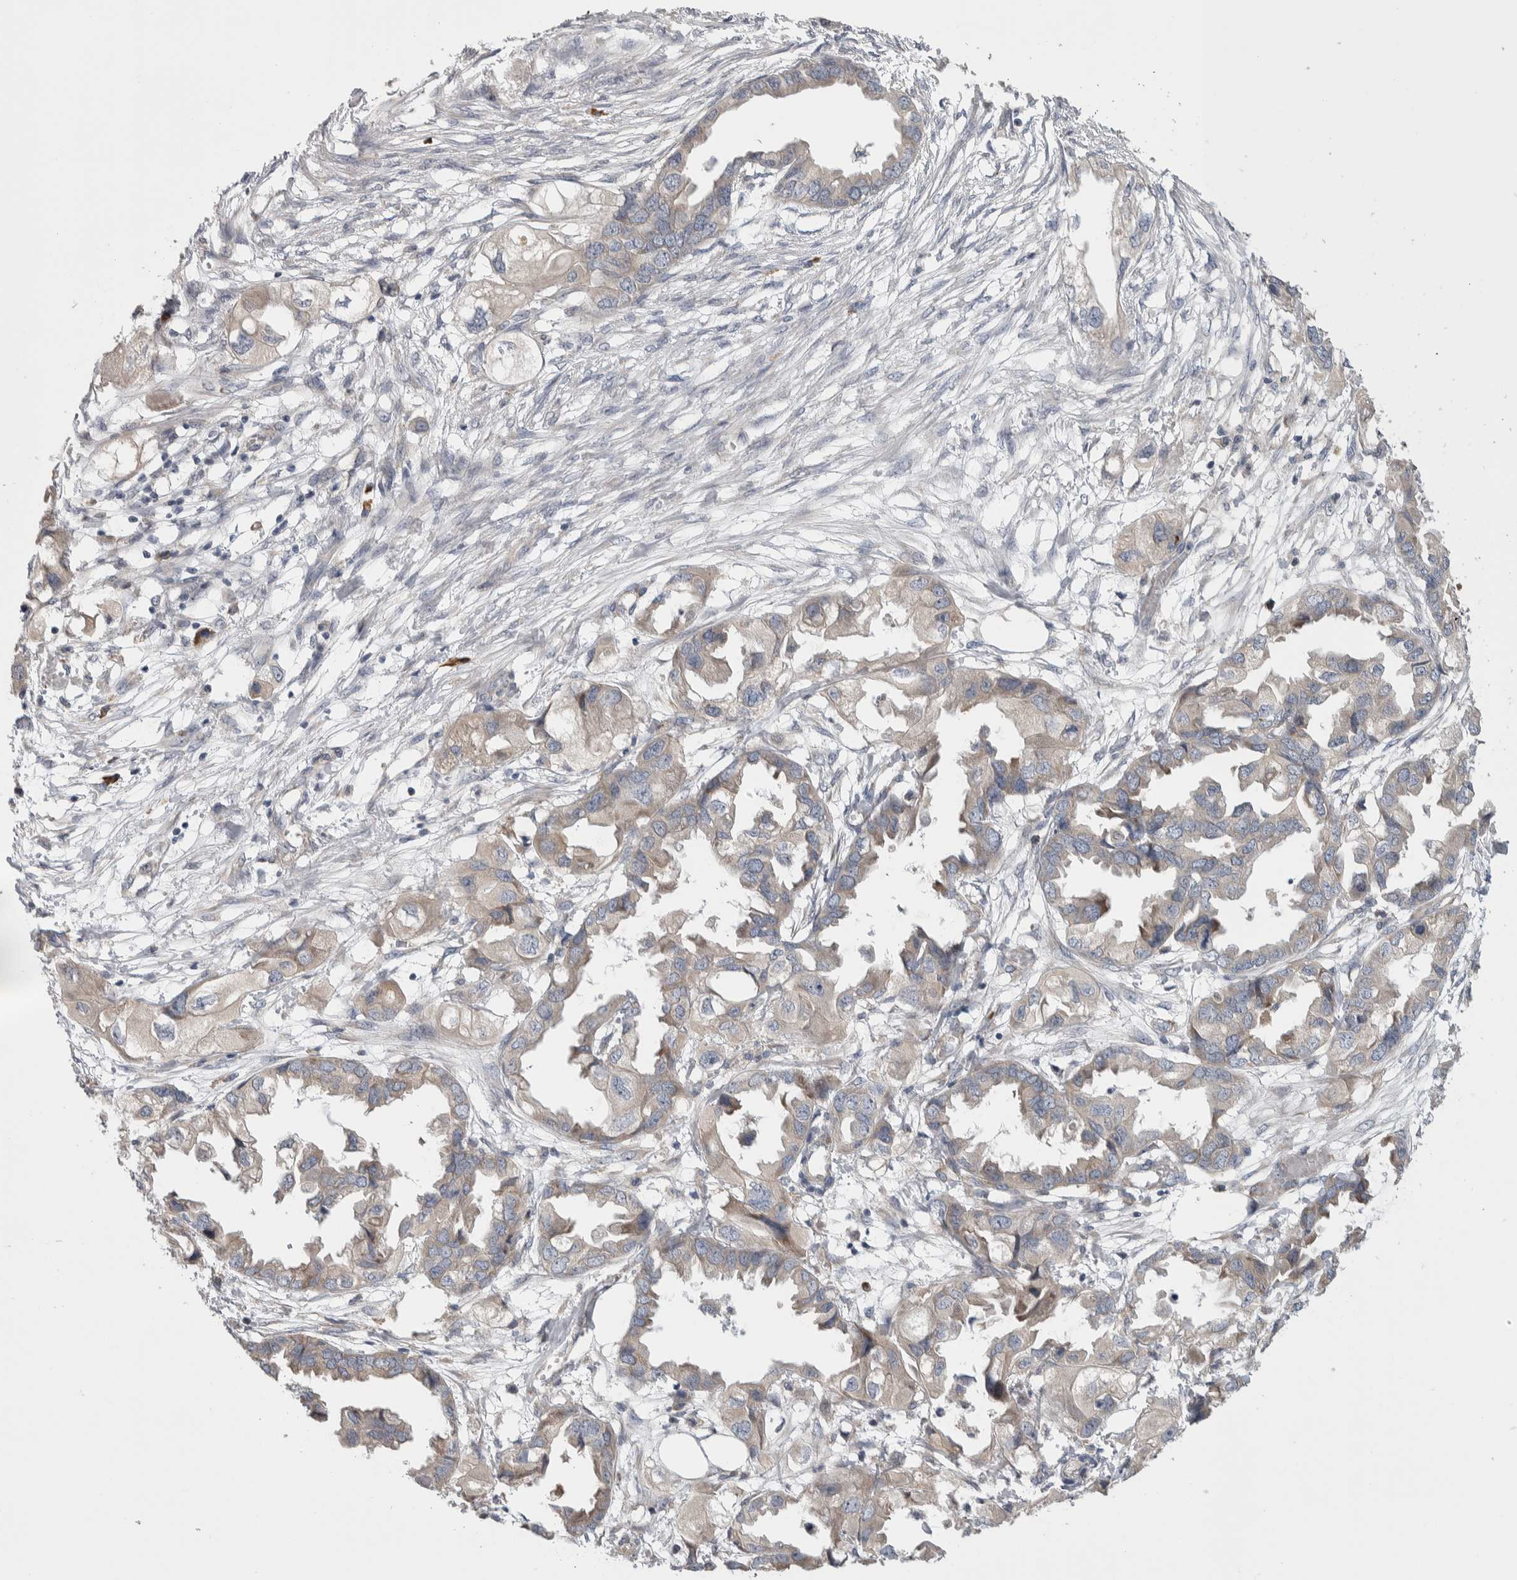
{"staining": {"intensity": "weak", "quantity": ">75%", "location": "cytoplasmic/membranous"}, "tissue": "endometrial cancer", "cell_type": "Tumor cells", "image_type": "cancer", "snomed": [{"axis": "morphology", "description": "Adenocarcinoma, NOS"}, {"axis": "morphology", "description": "Adenocarcinoma, metastatic, NOS"}, {"axis": "topography", "description": "Adipose tissue"}, {"axis": "topography", "description": "Endometrium"}], "caption": "Immunohistochemistry (IHC) of endometrial cancer (adenocarcinoma) reveals low levels of weak cytoplasmic/membranous staining in about >75% of tumor cells. (DAB IHC, brown staining for protein, blue staining for nuclei).", "gene": "IBTK", "patient": {"sex": "female", "age": 67}}